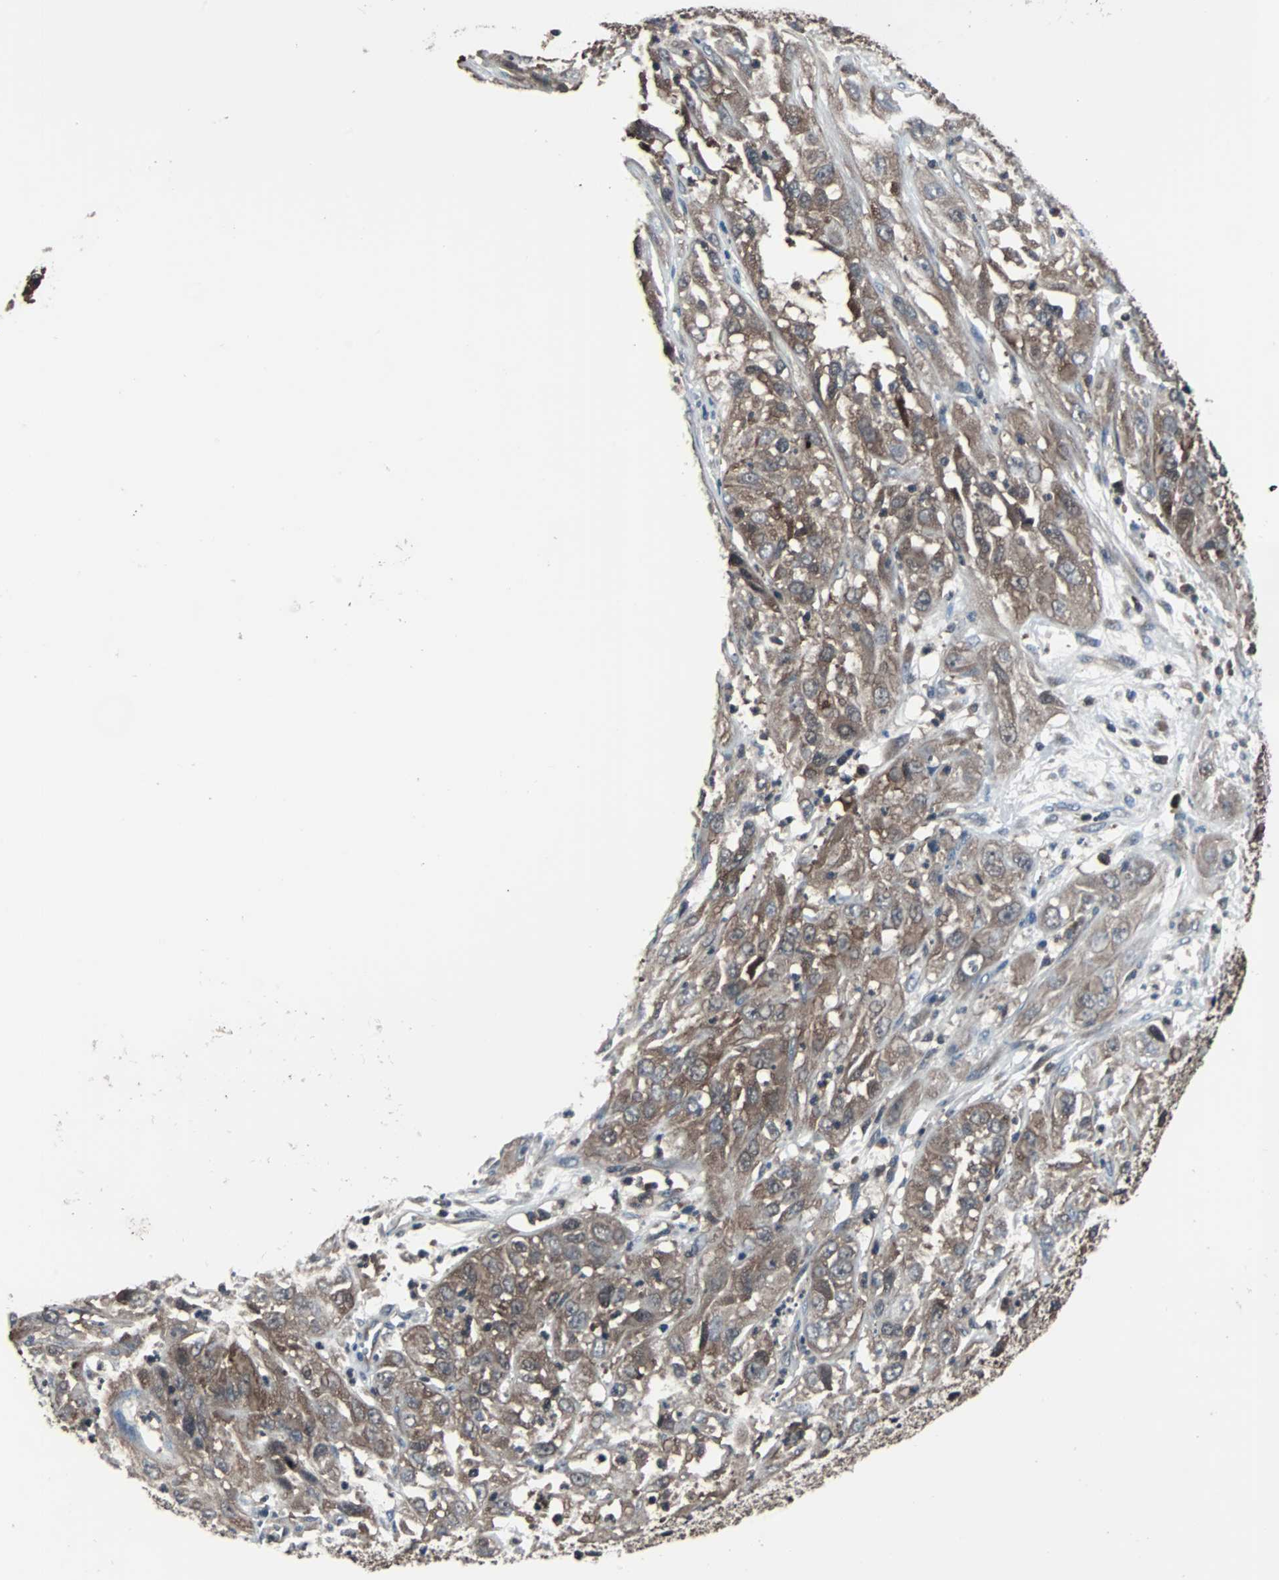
{"staining": {"intensity": "moderate", "quantity": ">75%", "location": "cytoplasmic/membranous"}, "tissue": "cervical cancer", "cell_type": "Tumor cells", "image_type": "cancer", "snomed": [{"axis": "morphology", "description": "Squamous cell carcinoma, NOS"}, {"axis": "topography", "description": "Cervix"}], "caption": "About >75% of tumor cells in human cervical cancer (squamous cell carcinoma) exhibit moderate cytoplasmic/membranous protein positivity as visualized by brown immunohistochemical staining.", "gene": "PAK1", "patient": {"sex": "female", "age": 32}}